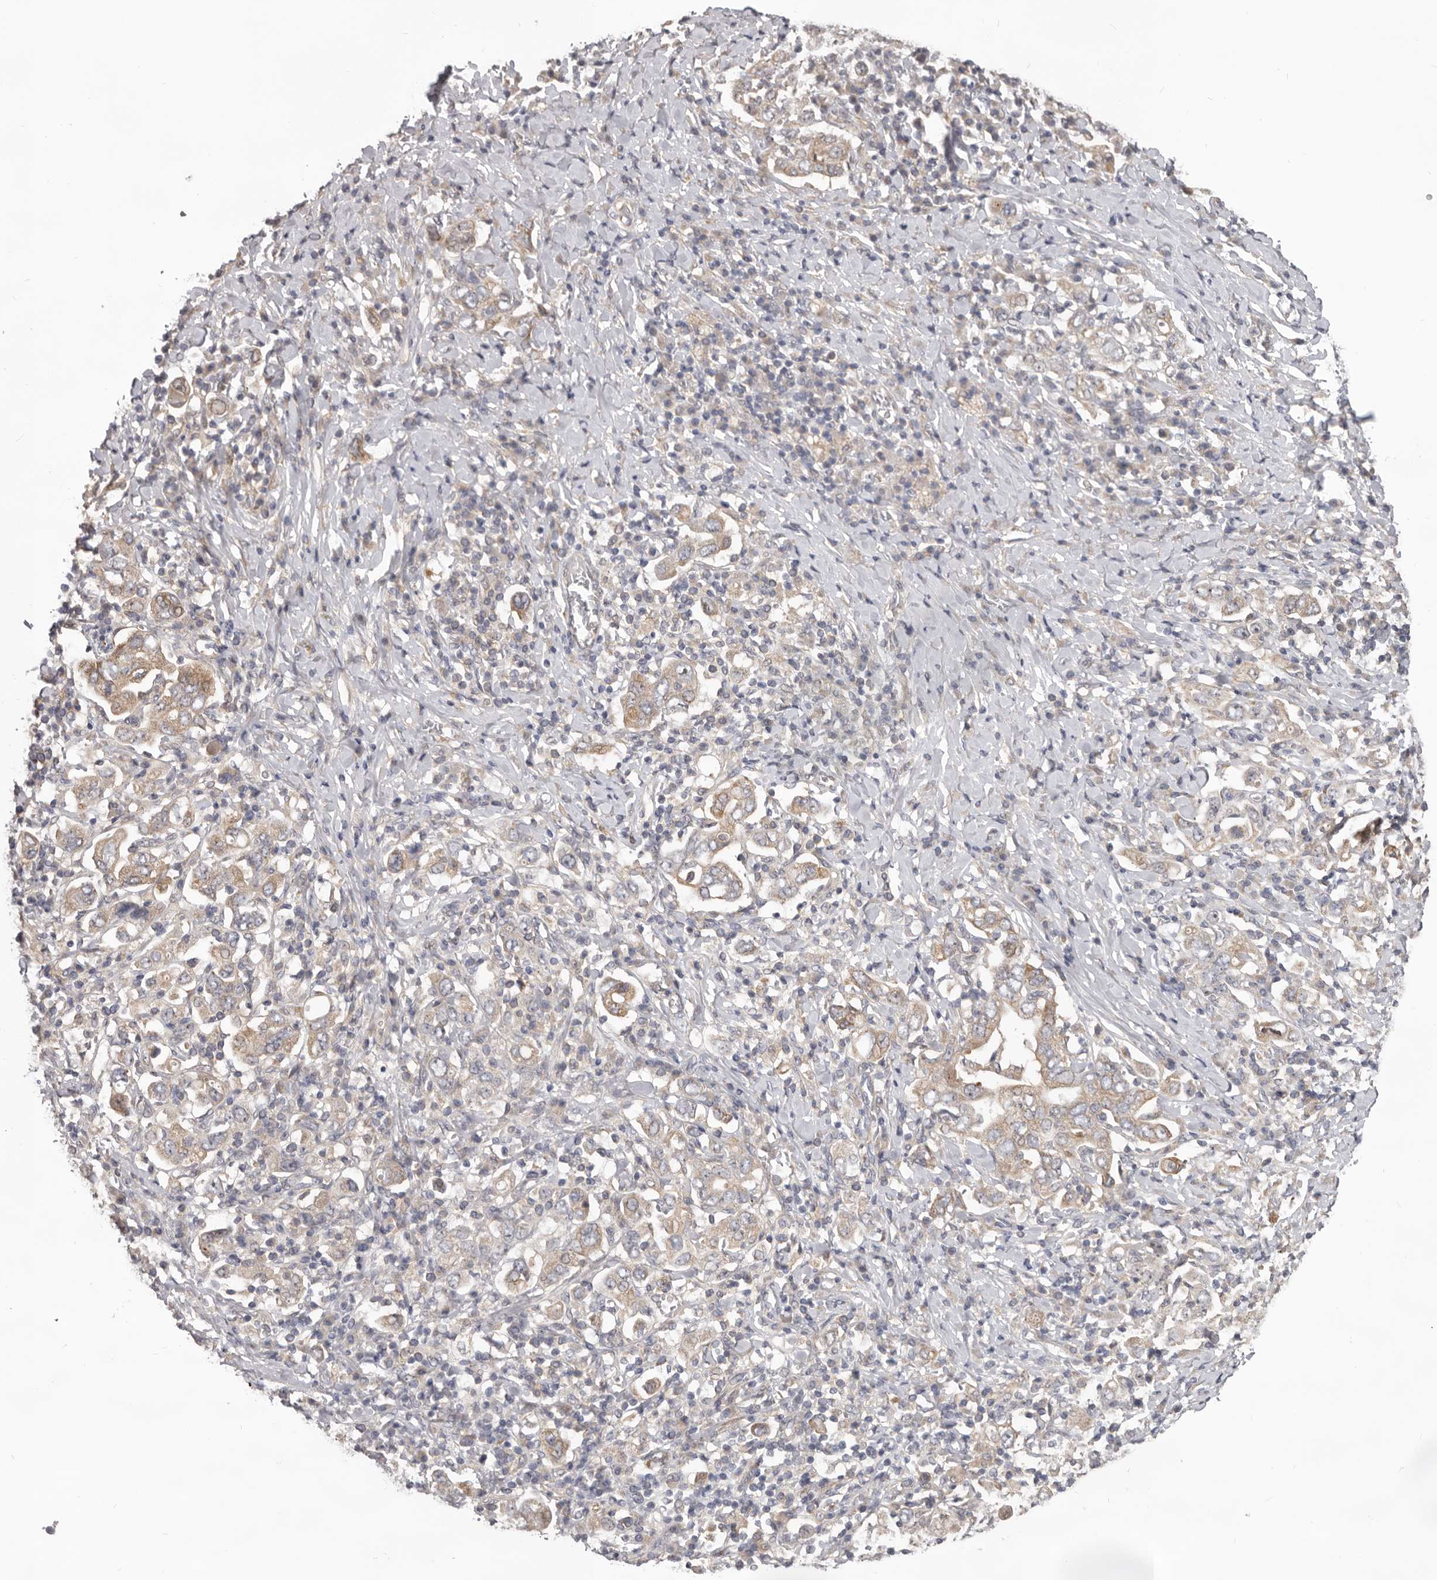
{"staining": {"intensity": "weak", "quantity": "25%-75%", "location": "cytoplasmic/membranous"}, "tissue": "stomach cancer", "cell_type": "Tumor cells", "image_type": "cancer", "snomed": [{"axis": "morphology", "description": "Adenocarcinoma, NOS"}, {"axis": "topography", "description": "Stomach, upper"}], "caption": "A micrograph showing weak cytoplasmic/membranous expression in about 25%-75% of tumor cells in stomach cancer, as visualized by brown immunohistochemical staining.", "gene": "HINT3", "patient": {"sex": "male", "age": 62}}